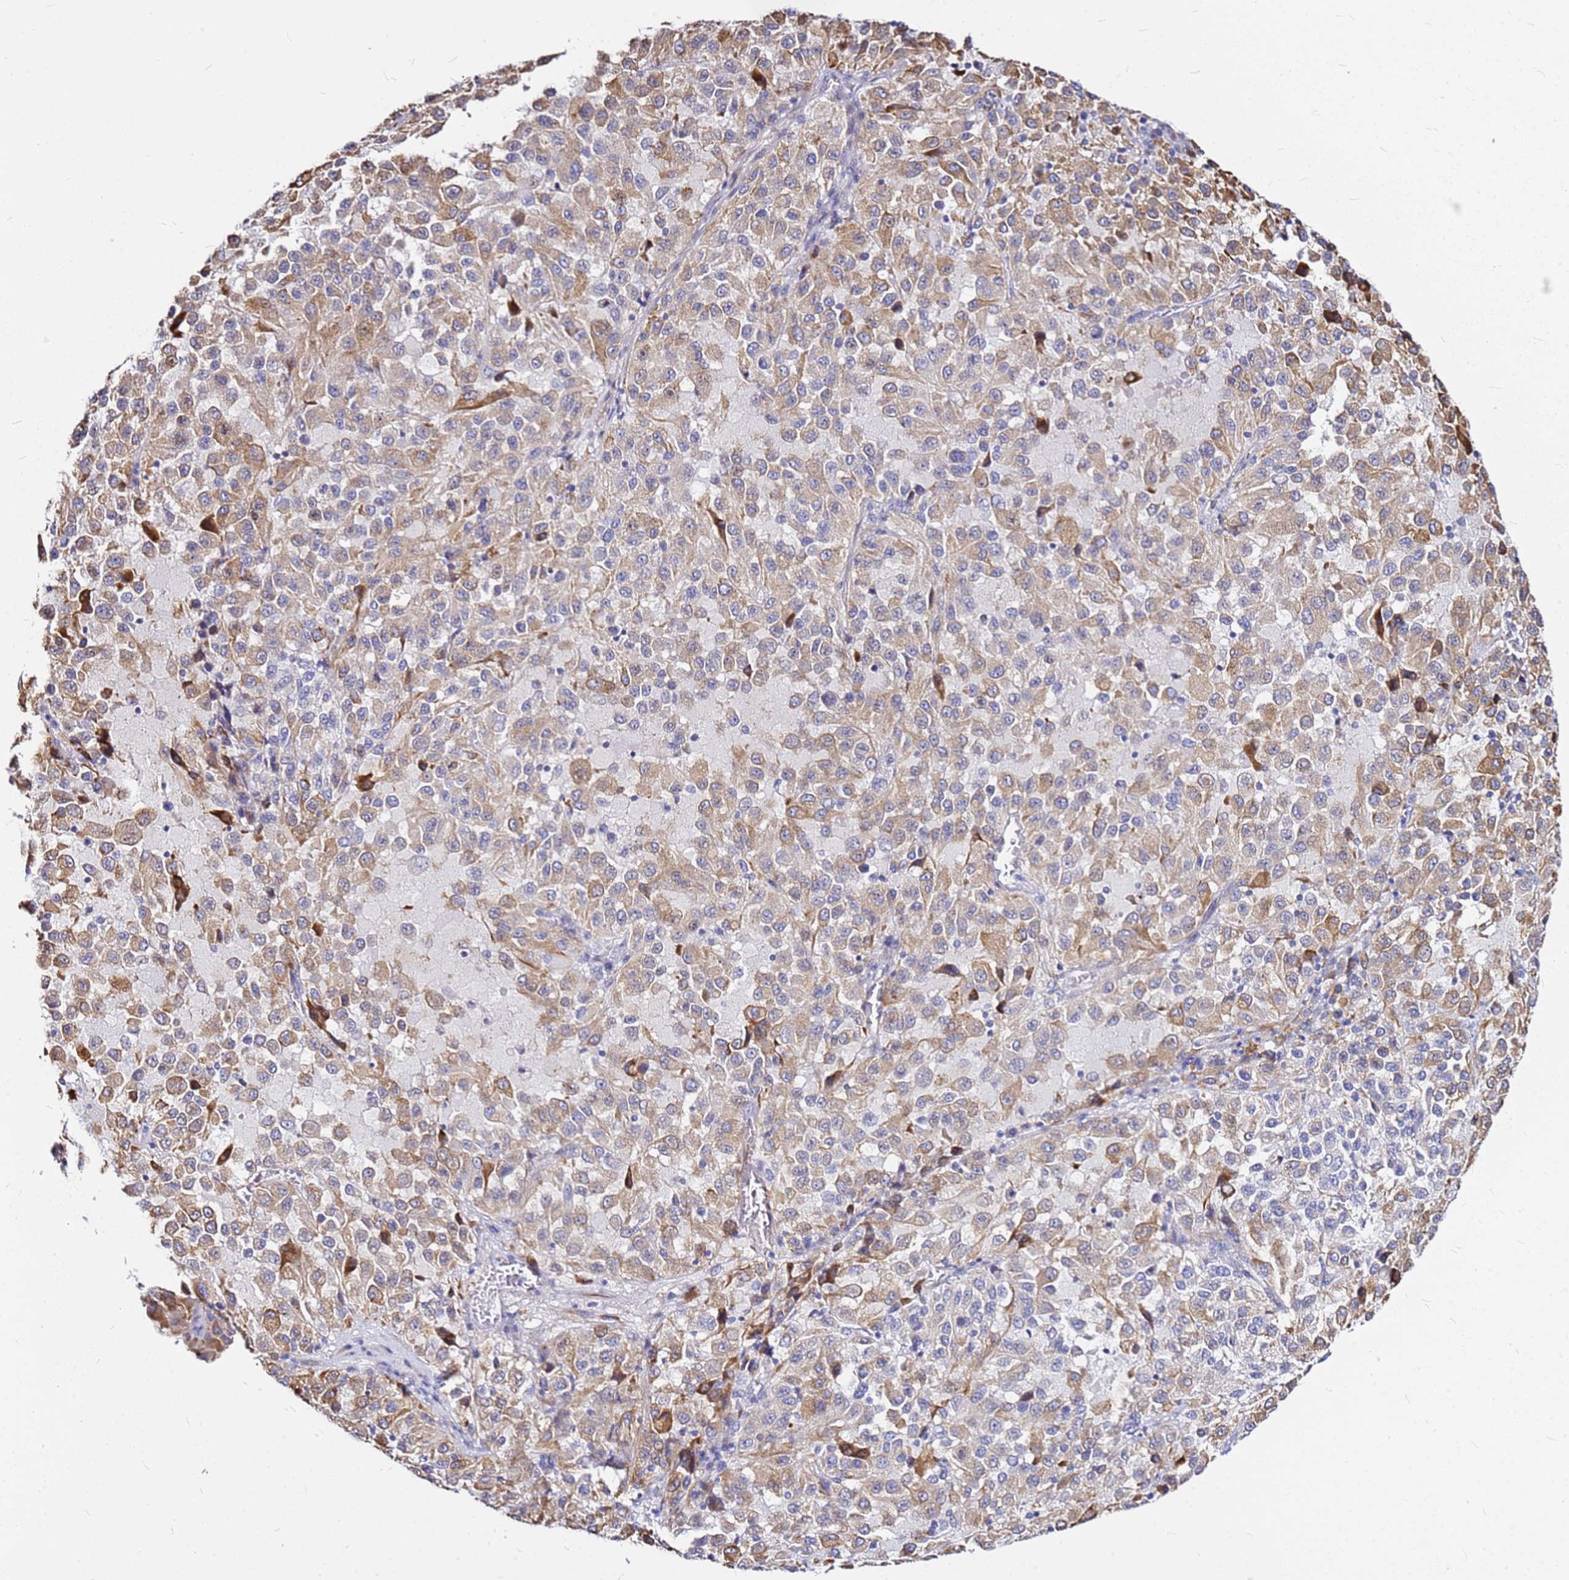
{"staining": {"intensity": "moderate", "quantity": ">75%", "location": "cytoplasmic/membranous"}, "tissue": "melanoma", "cell_type": "Tumor cells", "image_type": "cancer", "snomed": [{"axis": "morphology", "description": "Malignant melanoma, Metastatic site"}, {"axis": "topography", "description": "Lung"}], "caption": "Brown immunohistochemical staining in malignant melanoma (metastatic site) shows moderate cytoplasmic/membranous staining in about >75% of tumor cells. (Stains: DAB (3,3'-diaminobenzidine) in brown, nuclei in blue, Microscopy: brightfield microscopy at high magnification).", "gene": "CASD1", "patient": {"sex": "male", "age": 64}}